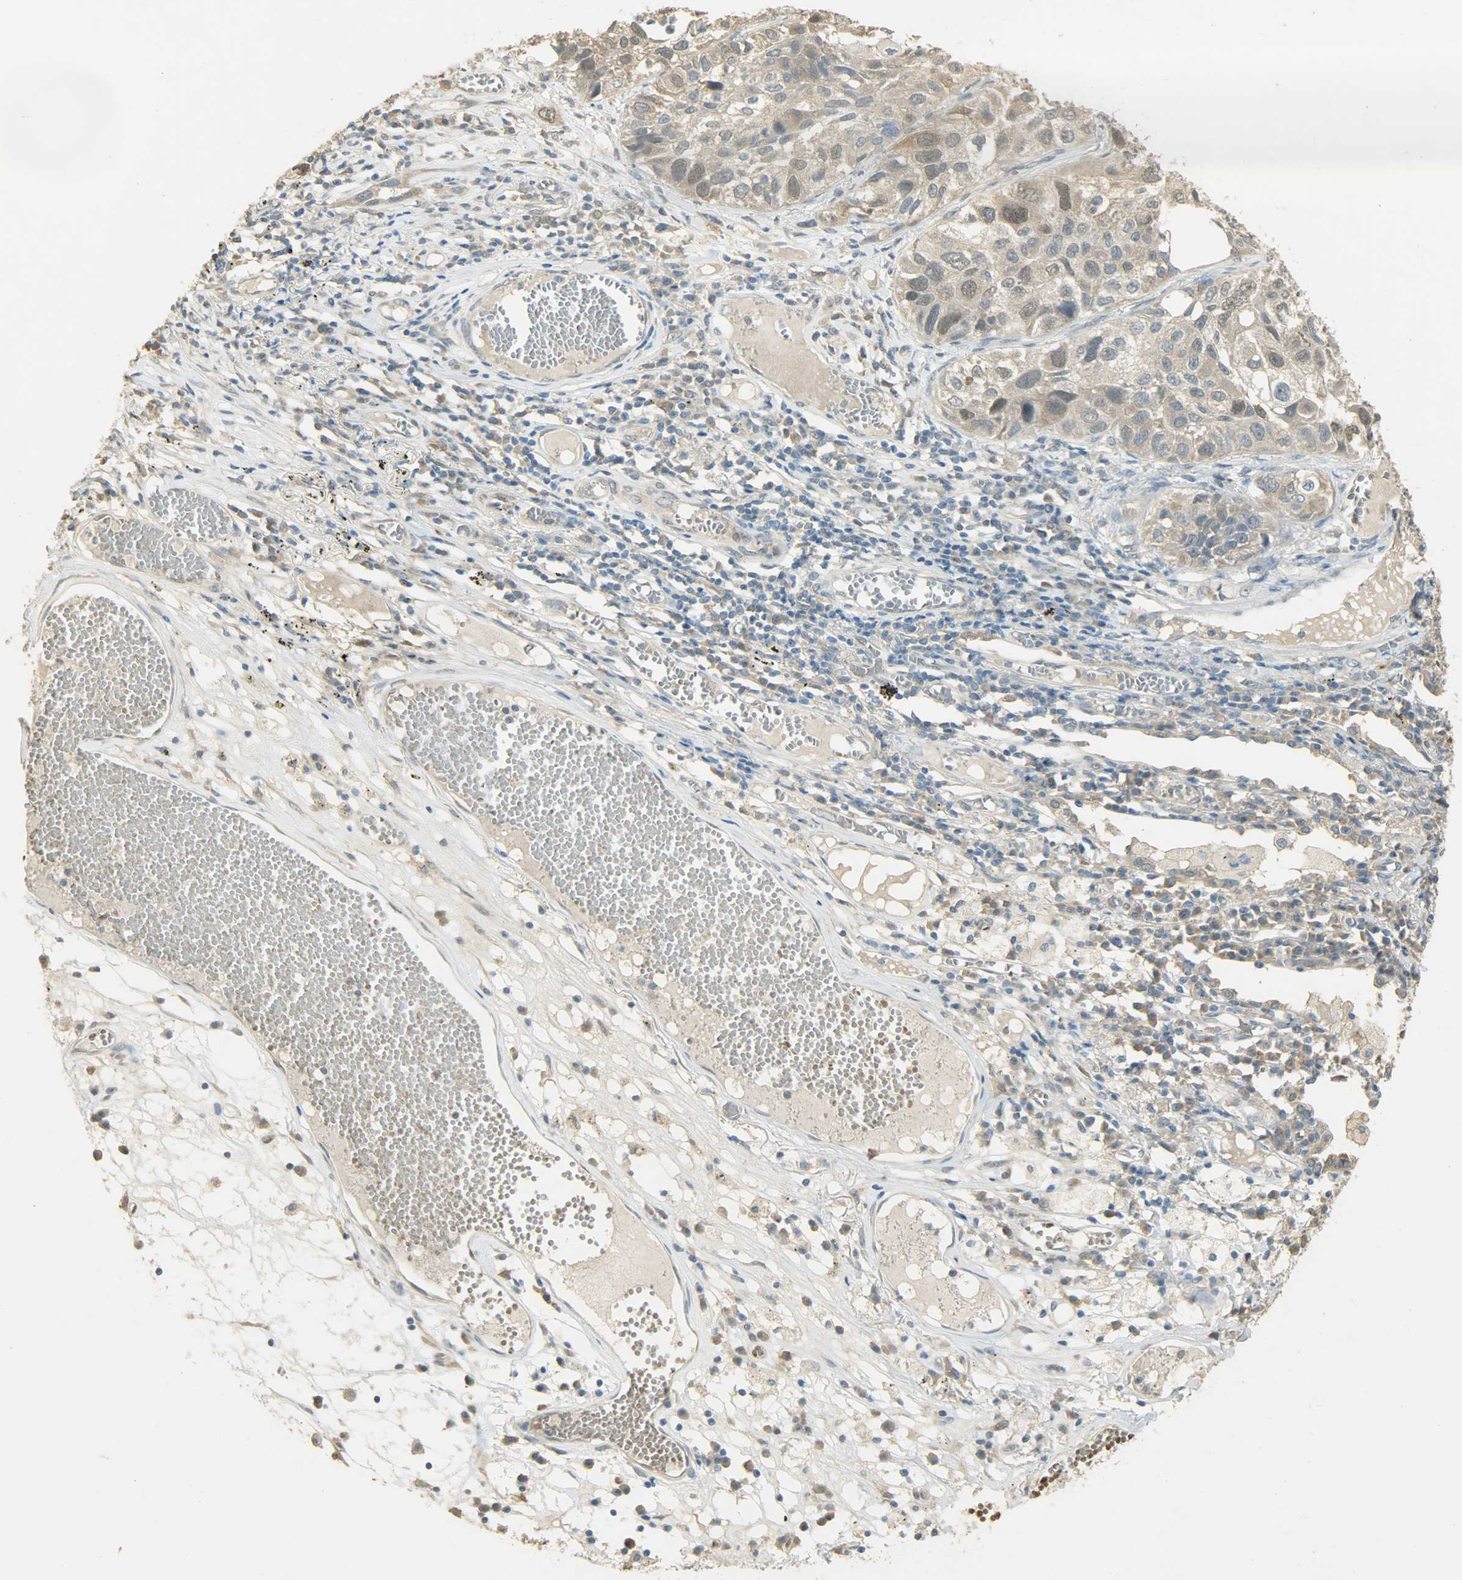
{"staining": {"intensity": "weak", "quantity": "25%-75%", "location": "cytoplasmic/membranous,nuclear"}, "tissue": "lung cancer", "cell_type": "Tumor cells", "image_type": "cancer", "snomed": [{"axis": "morphology", "description": "Squamous cell carcinoma, NOS"}, {"axis": "topography", "description": "Lung"}], "caption": "IHC (DAB (3,3'-diaminobenzidine)) staining of human lung cancer shows weak cytoplasmic/membranous and nuclear protein staining in about 25%-75% of tumor cells.", "gene": "PRMT5", "patient": {"sex": "male", "age": 71}}